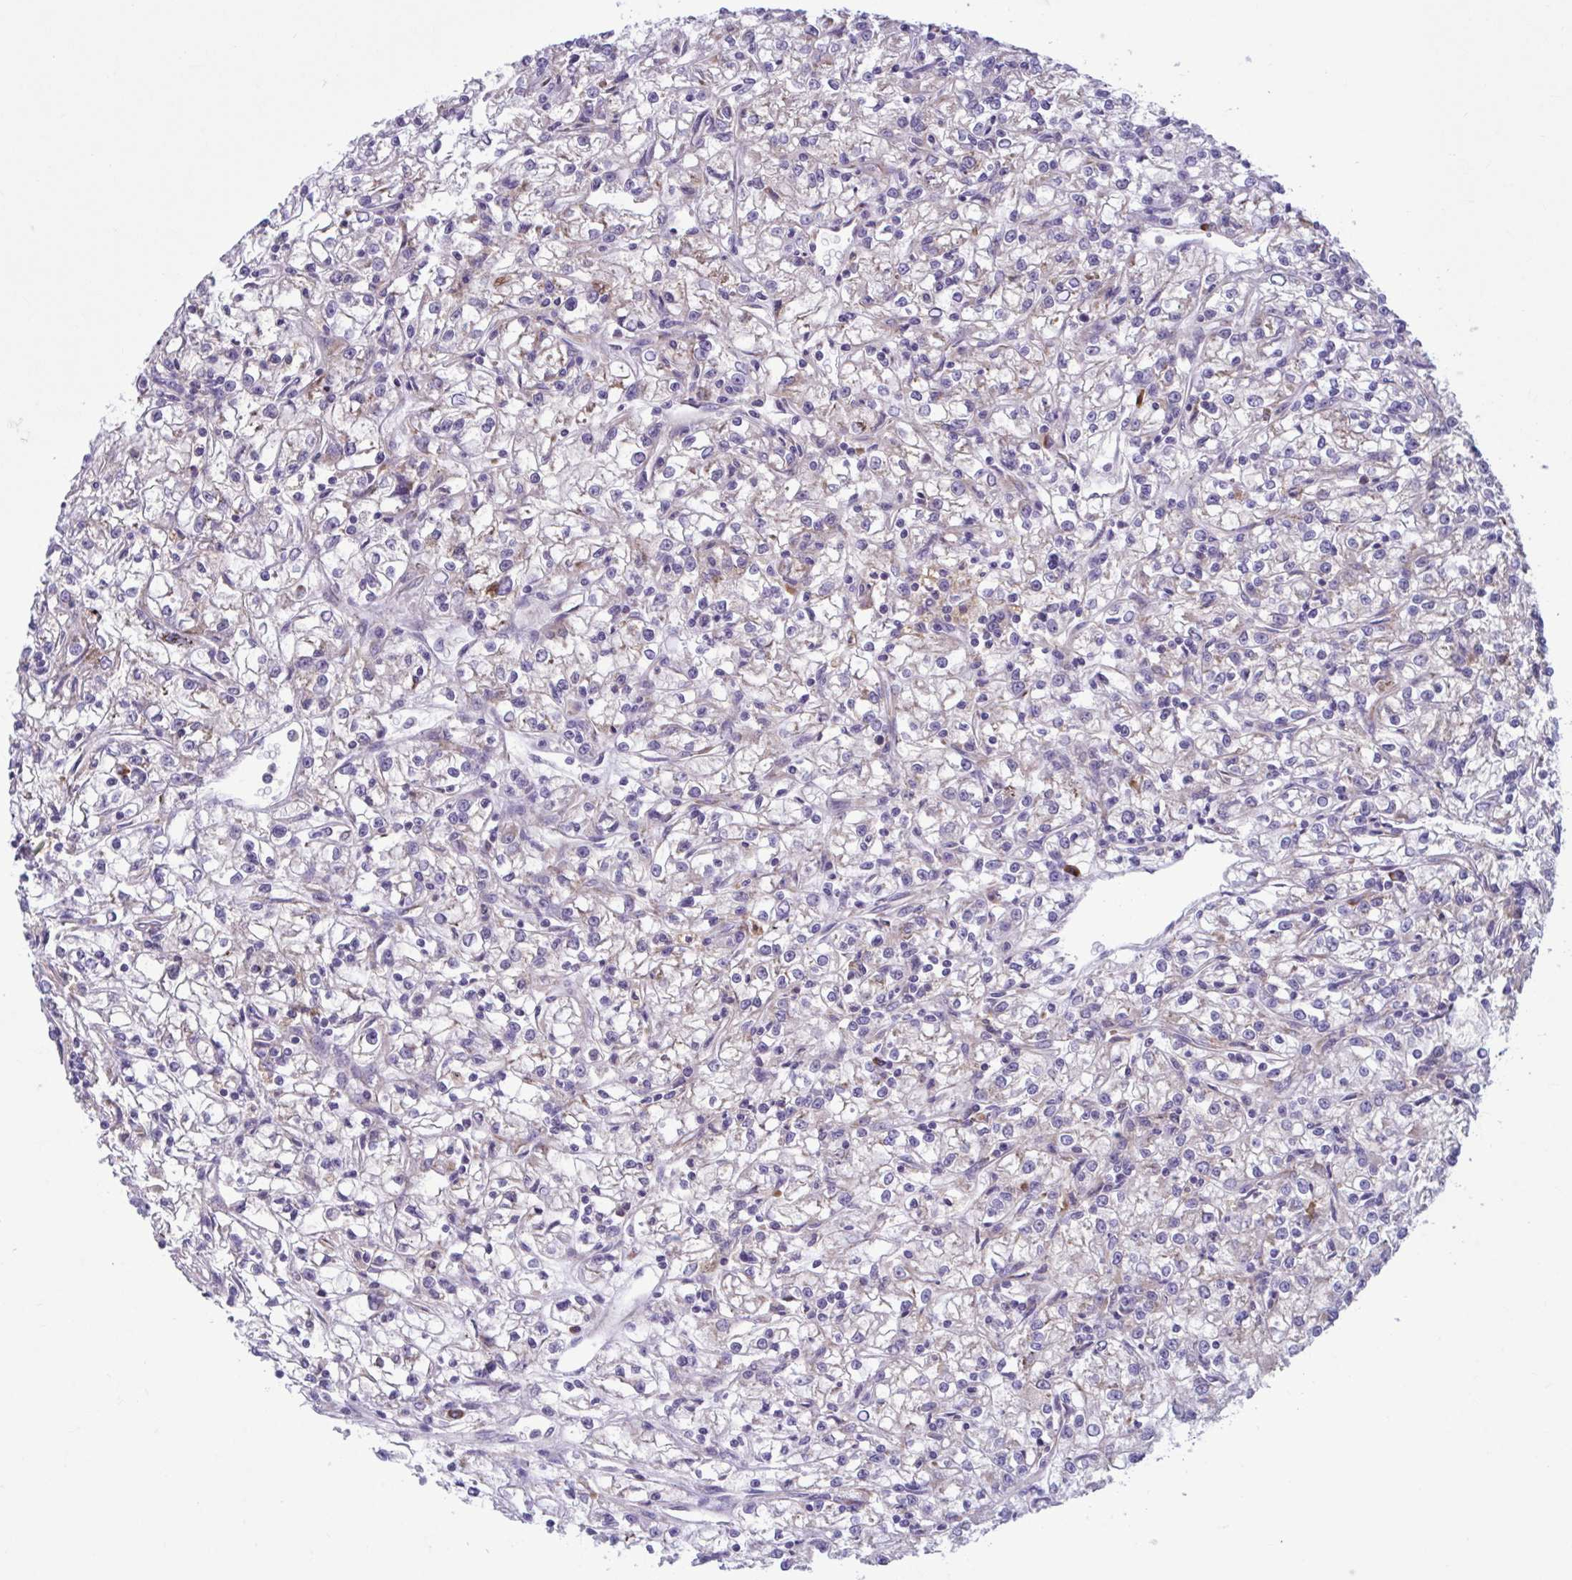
{"staining": {"intensity": "negative", "quantity": "none", "location": "none"}, "tissue": "renal cancer", "cell_type": "Tumor cells", "image_type": "cancer", "snomed": [{"axis": "morphology", "description": "Adenocarcinoma, NOS"}, {"axis": "topography", "description": "Kidney"}], "caption": "Protein analysis of renal cancer reveals no significant expression in tumor cells.", "gene": "RPS16", "patient": {"sex": "female", "age": 59}}